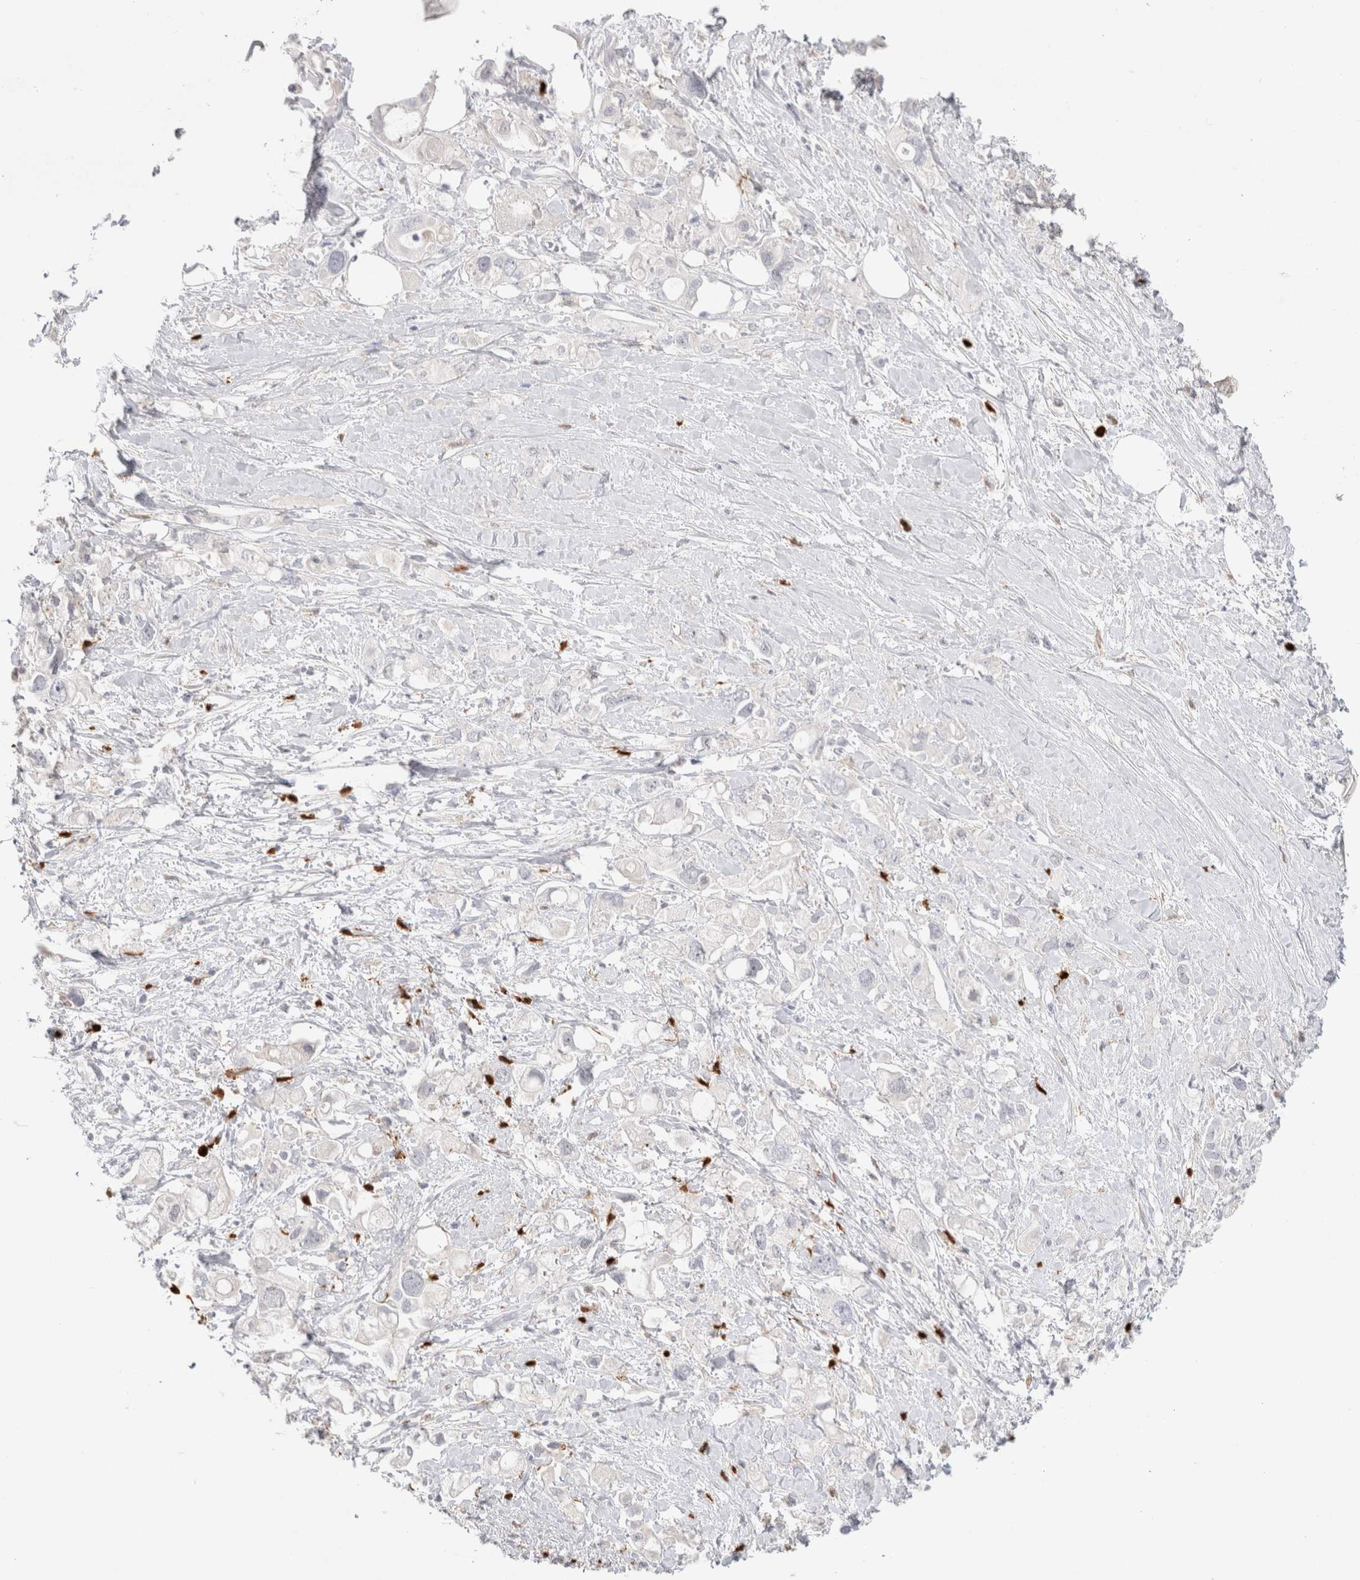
{"staining": {"intensity": "negative", "quantity": "none", "location": "none"}, "tissue": "pancreatic cancer", "cell_type": "Tumor cells", "image_type": "cancer", "snomed": [{"axis": "morphology", "description": "Adenocarcinoma, NOS"}, {"axis": "topography", "description": "Pancreas"}], "caption": "Immunohistochemical staining of human adenocarcinoma (pancreatic) shows no significant positivity in tumor cells.", "gene": "HPGDS", "patient": {"sex": "female", "age": 56}}